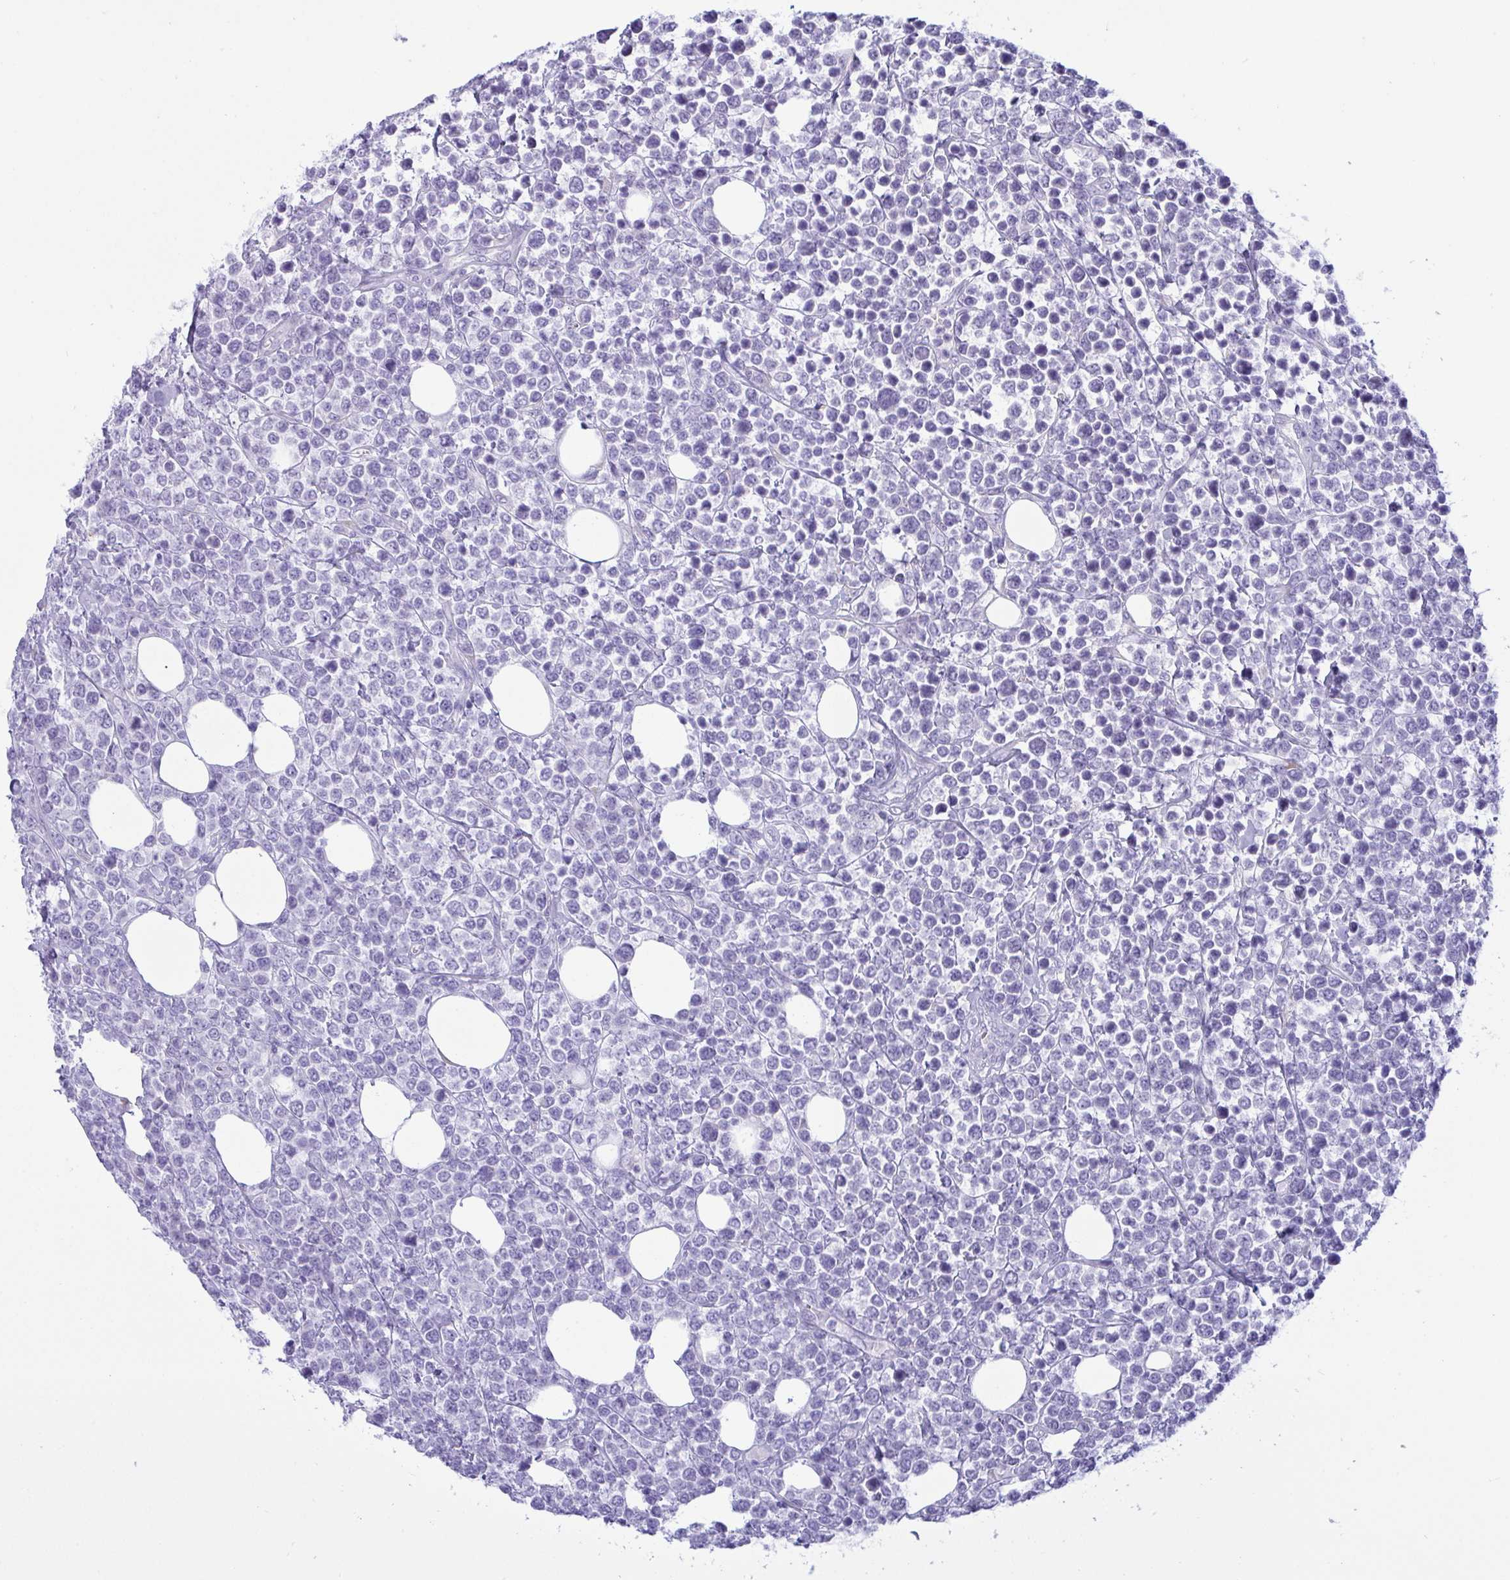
{"staining": {"intensity": "negative", "quantity": "none", "location": "none"}, "tissue": "lymphoma", "cell_type": "Tumor cells", "image_type": "cancer", "snomed": [{"axis": "morphology", "description": "Malignant lymphoma, non-Hodgkin's type, High grade"}, {"axis": "topography", "description": "Soft tissue"}], "caption": "The histopathology image displays no significant expression in tumor cells of high-grade malignant lymphoma, non-Hodgkin's type. (Stains: DAB (3,3'-diaminobenzidine) IHC with hematoxylin counter stain, Microscopy: brightfield microscopy at high magnification).", "gene": "BBS1", "patient": {"sex": "female", "age": 56}}